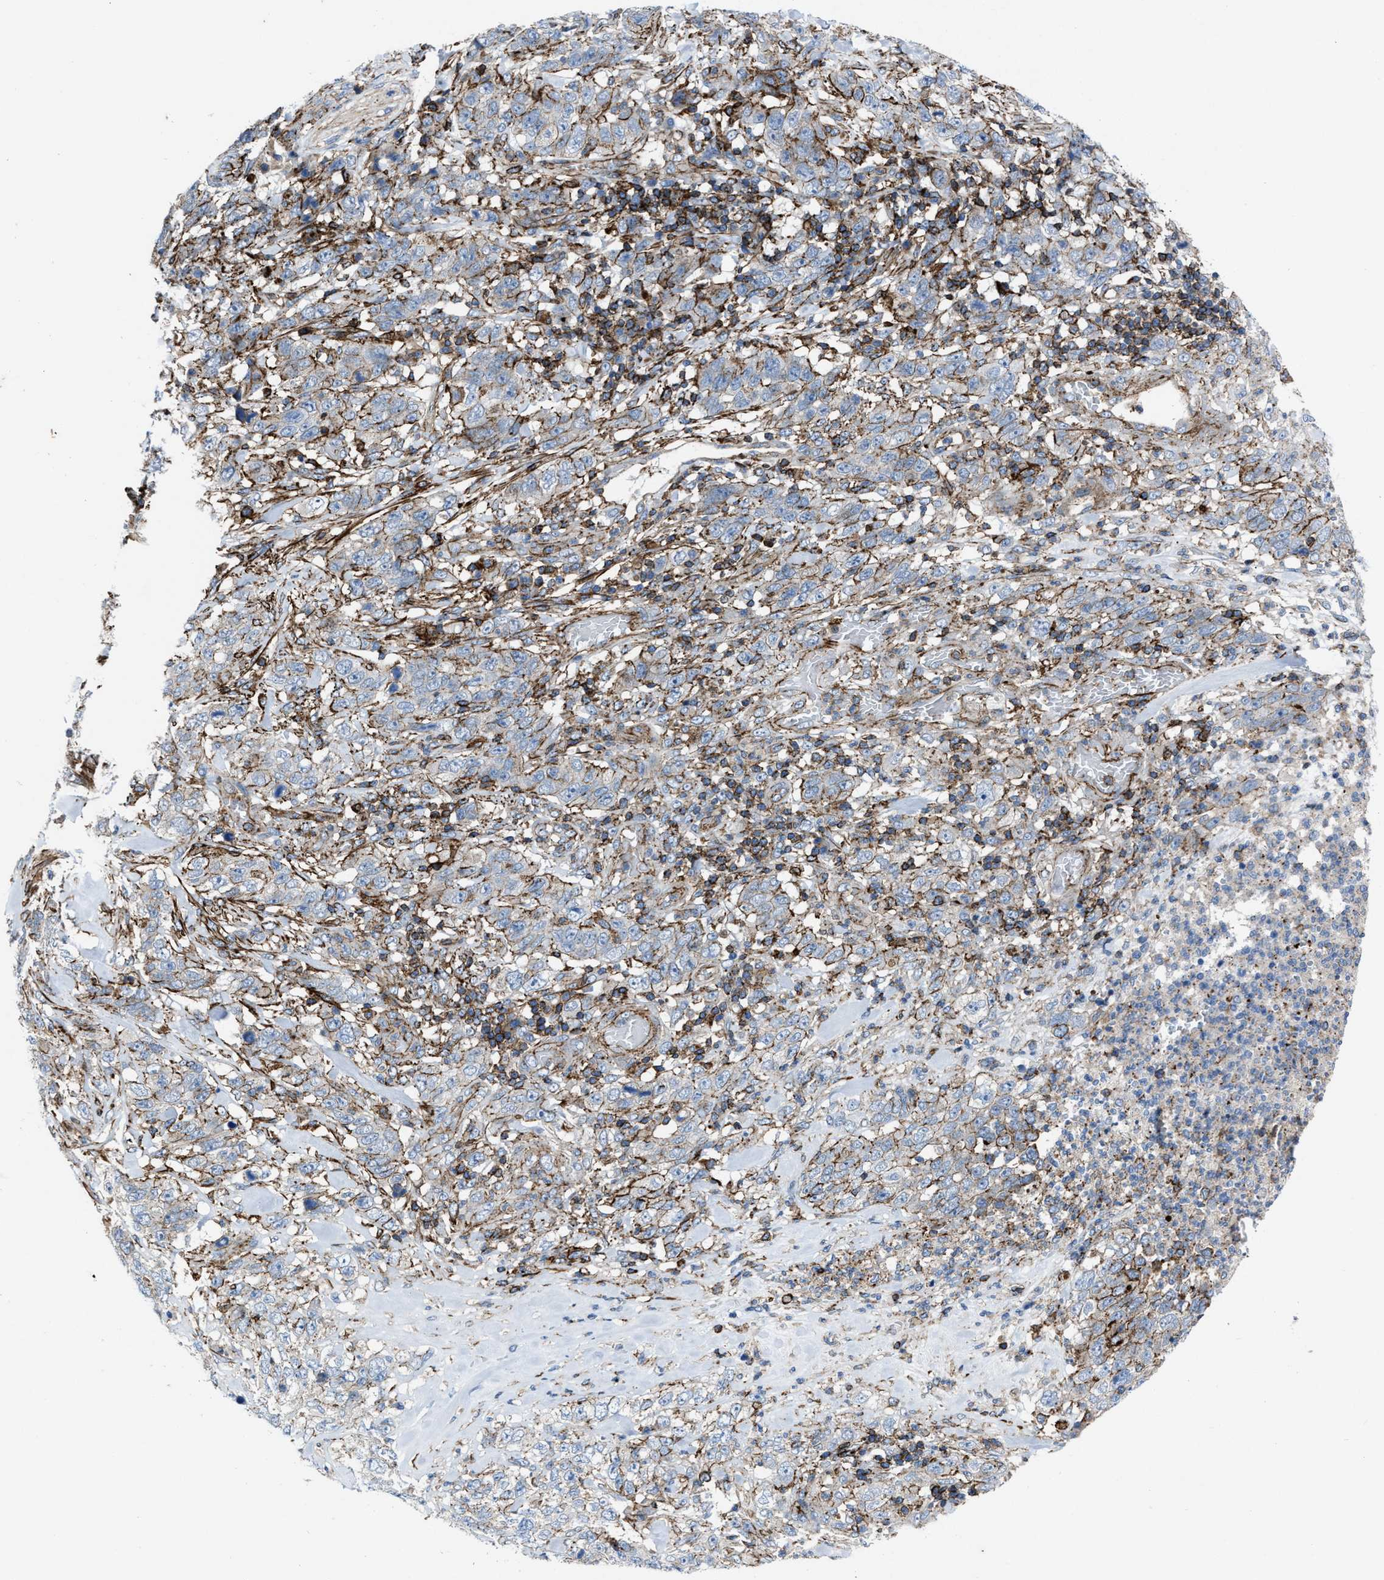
{"staining": {"intensity": "negative", "quantity": "none", "location": "none"}, "tissue": "stomach cancer", "cell_type": "Tumor cells", "image_type": "cancer", "snomed": [{"axis": "morphology", "description": "Adenocarcinoma, NOS"}, {"axis": "topography", "description": "Stomach"}], "caption": "Image shows no significant protein positivity in tumor cells of stomach cancer.", "gene": "AGPAT2", "patient": {"sex": "male", "age": 48}}